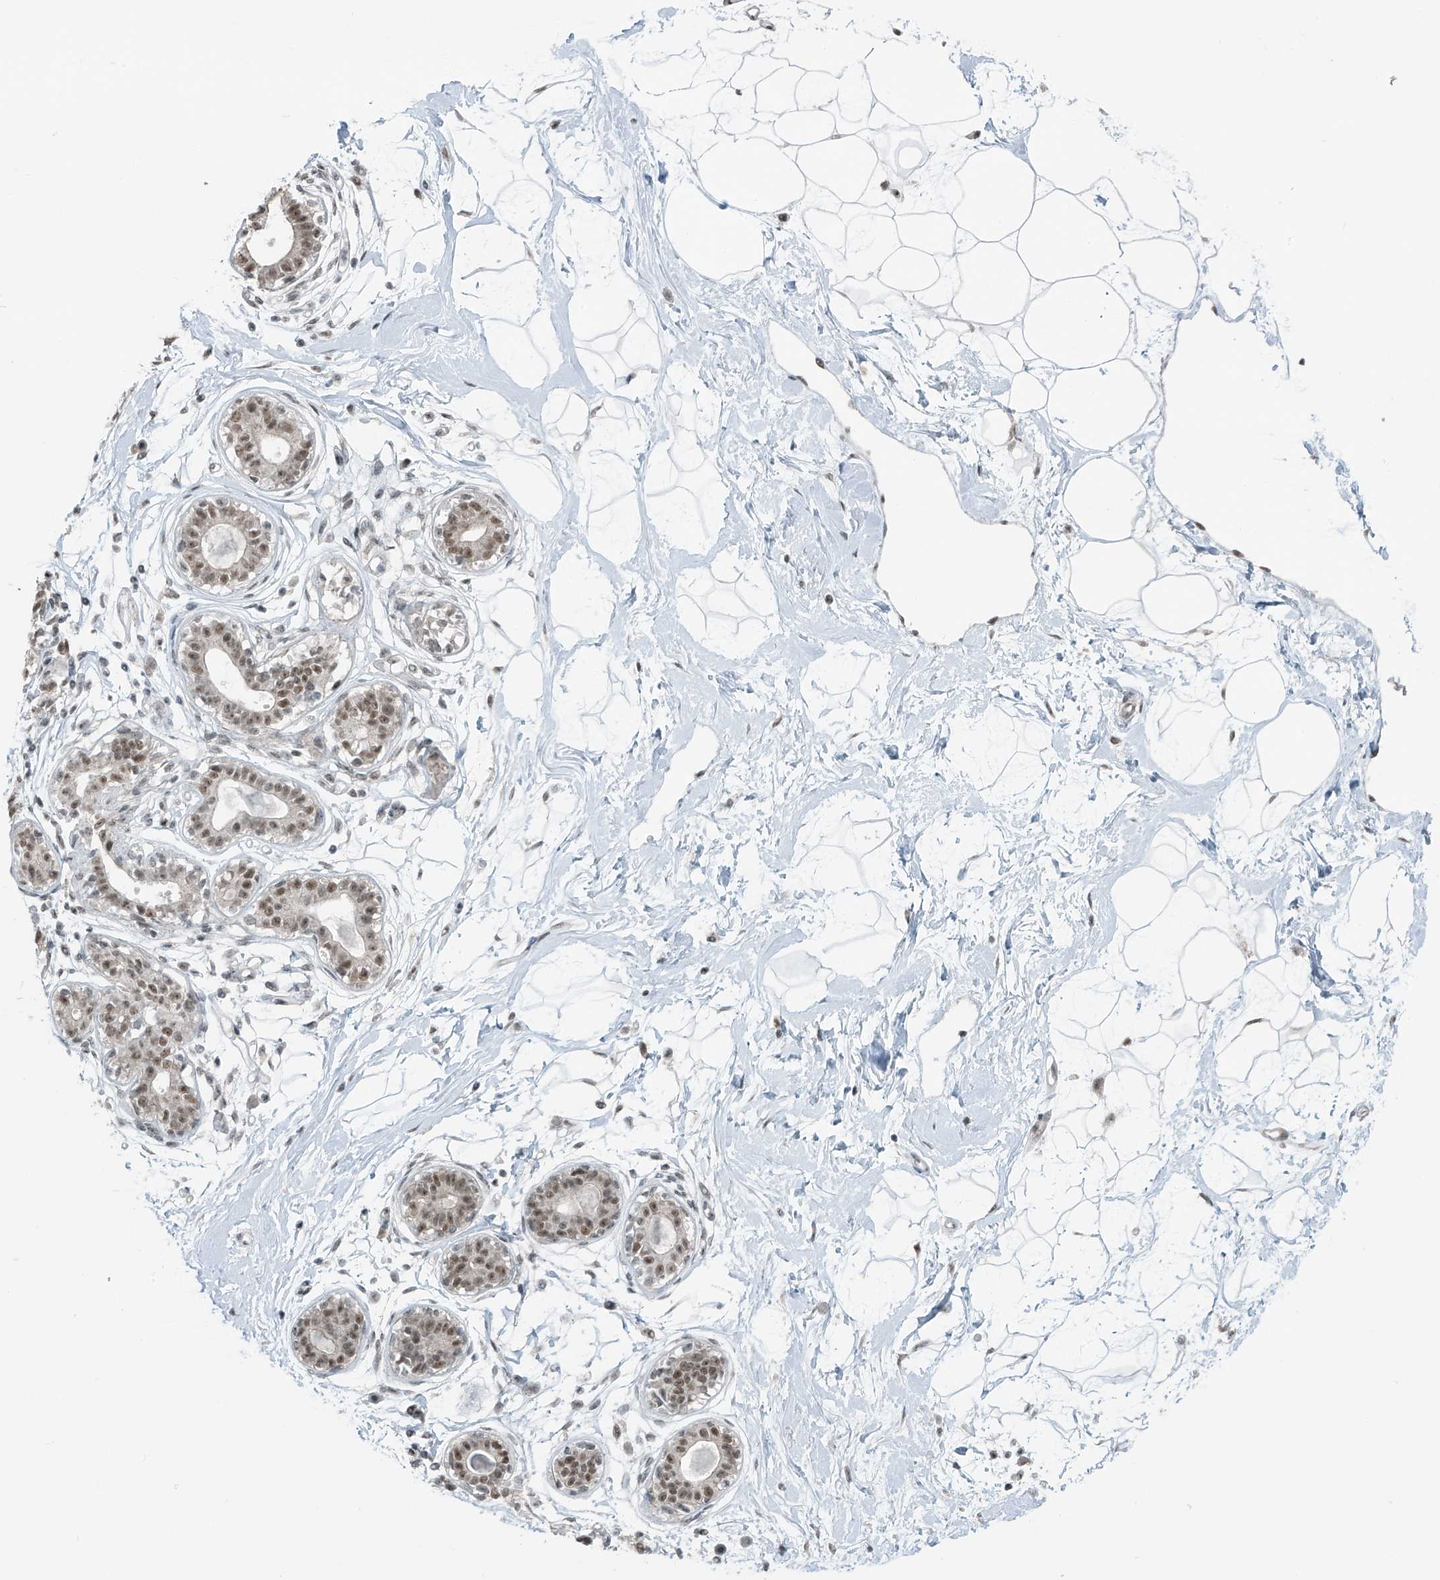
{"staining": {"intensity": "moderate", "quantity": ">75%", "location": "nuclear"}, "tissue": "breast", "cell_type": "Adipocytes", "image_type": "normal", "snomed": [{"axis": "morphology", "description": "Normal tissue, NOS"}, {"axis": "topography", "description": "Breast"}], "caption": "This photomicrograph reveals unremarkable breast stained with immunohistochemistry (IHC) to label a protein in brown. The nuclear of adipocytes show moderate positivity for the protein. Nuclei are counter-stained blue.", "gene": "WRNIP1", "patient": {"sex": "female", "age": 45}}